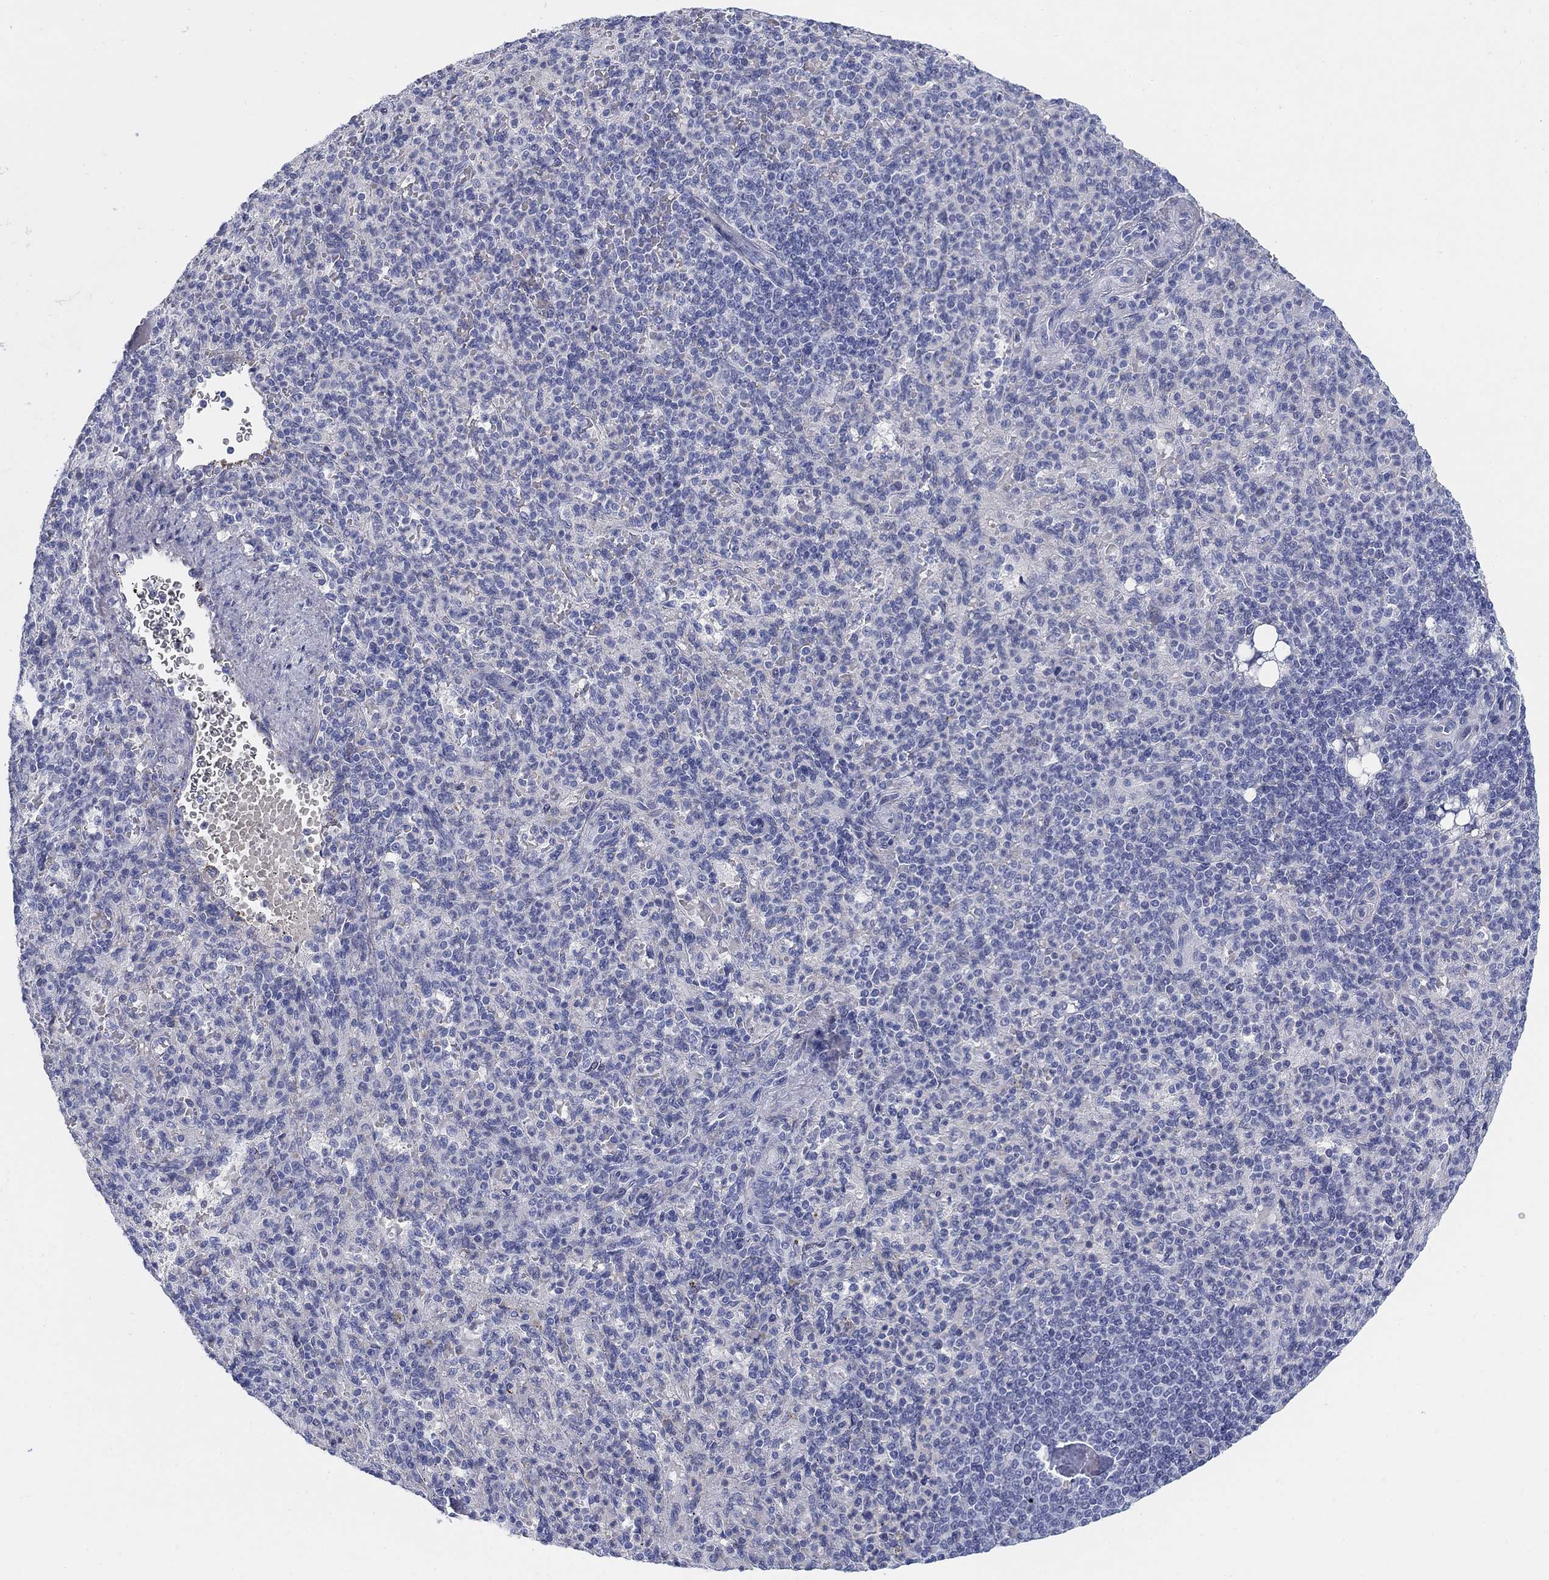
{"staining": {"intensity": "negative", "quantity": "none", "location": "none"}, "tissue": "spleen", "cell_type": "Cells in red pulp", "image_type": "normal", "snomed": [{"axis": "morphology", "description": "Normal tissue, NOS"}, {"axis": "topography", "description": "Spleen"}], "caption": "Cells in red pulp are negative for protein expression in benign human spleen.", "gene": "HEATR4", "patient": {"sex": "female", "age": 74}}